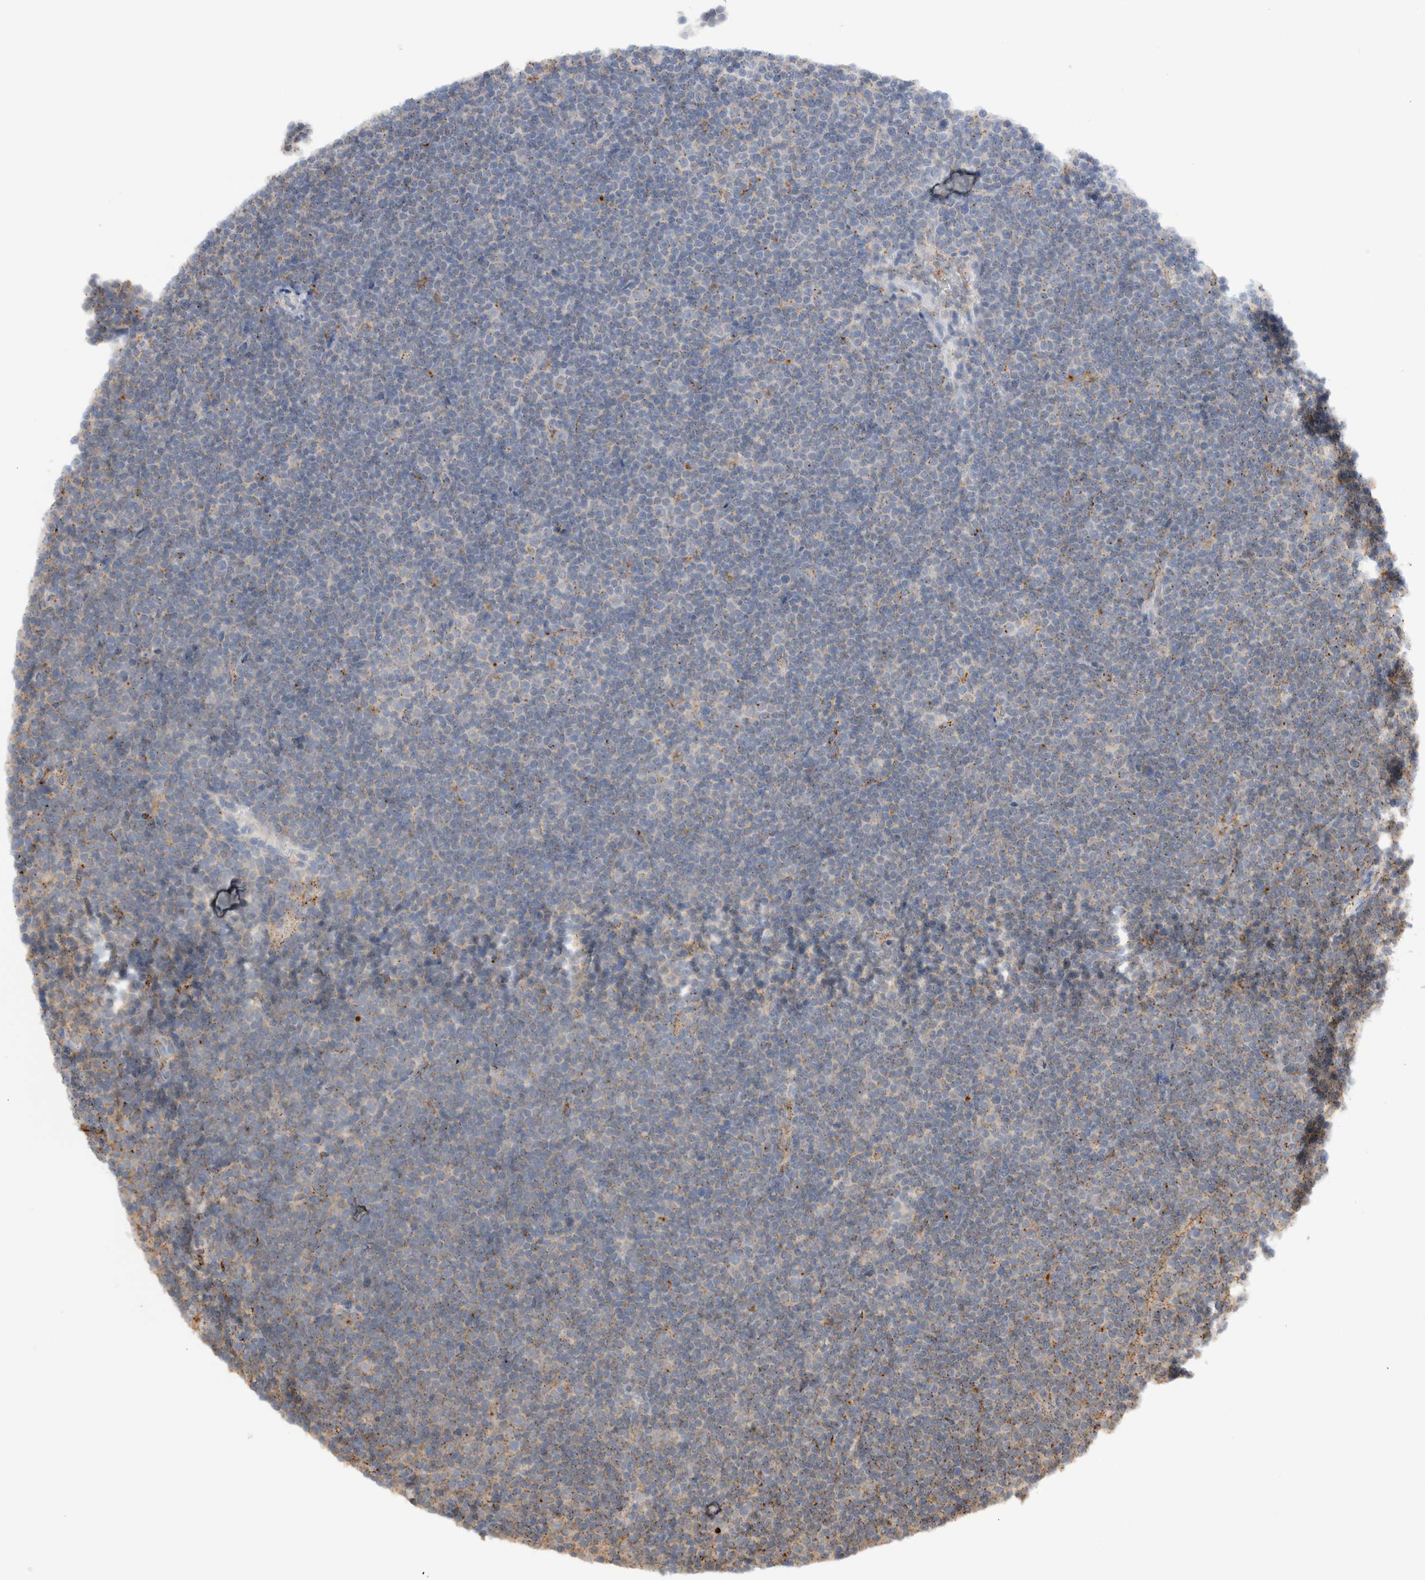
{"staining": {"intensity": "weak", "quantity": "25%-75%", "location": "cytoplasmic/membranous"}, "tissue": "lymphoma", "cell_type": "Tumor cells", "image_type": "cancer", "snomed": [{"axis": "morphology", "description": "Malignant lymphoma, non-Hodgkin's type, Low grade"}, {"axis": "topography", "description": "Lymph node"}], "caption": "Immunohistochemical staining of low-grade malignant lymphoma, non-Hodgkin's type demonstrates weak cytoplasmic/membranous protein positivity in approximately 25%-75% of tumor cells.", "gene": "GNS", "patient": {"sex": "female", "age": 67}}